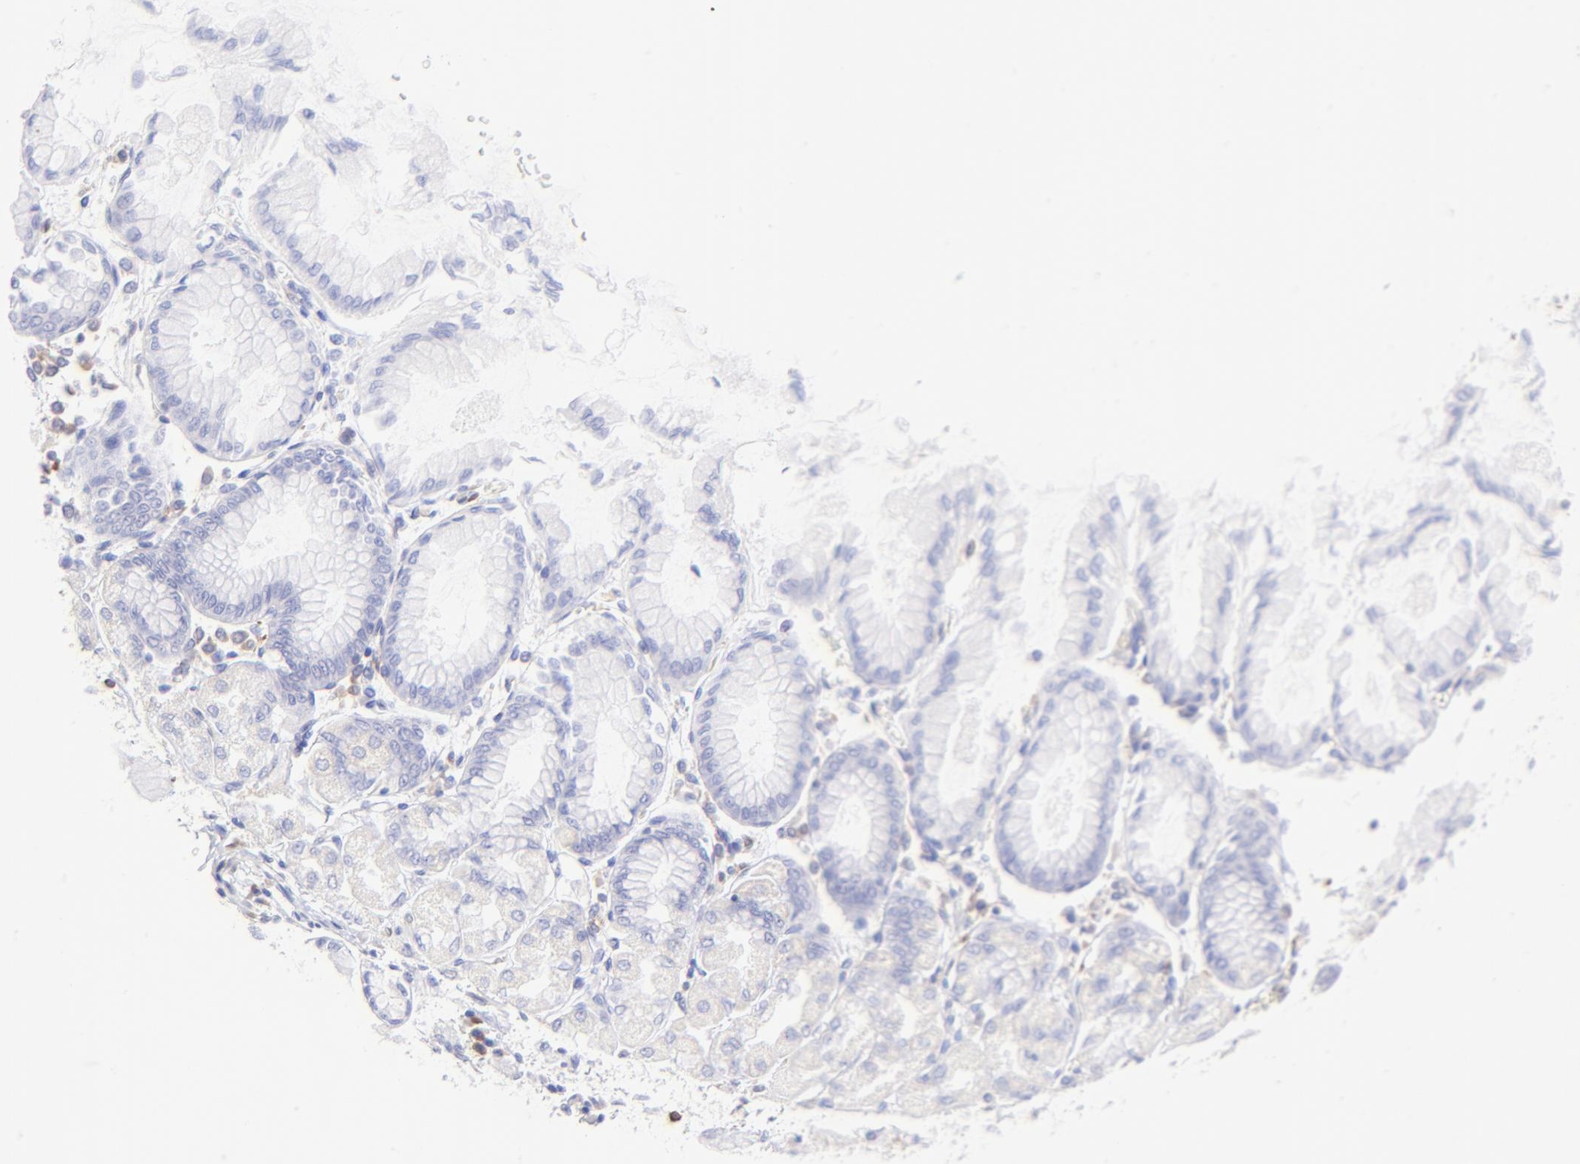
{"staining": {"intensity": "negative", "quantity": "none", "location": "none"}, "tissue": "stomach", "cell_type": "Glandular cells", "image_type": "normal", "snomed": [{"axis": "morphology", "description": "Normal tissue, NOS"}, {"axis": "topography", "description": "Stomach, upper"}], "caption": "Human stomach stained for a protein using immunohistochemistry (IHC) shows no staining in glandular cells.", "gene": "IRAG2", "patient": {"sex": "female", "age": 56}}